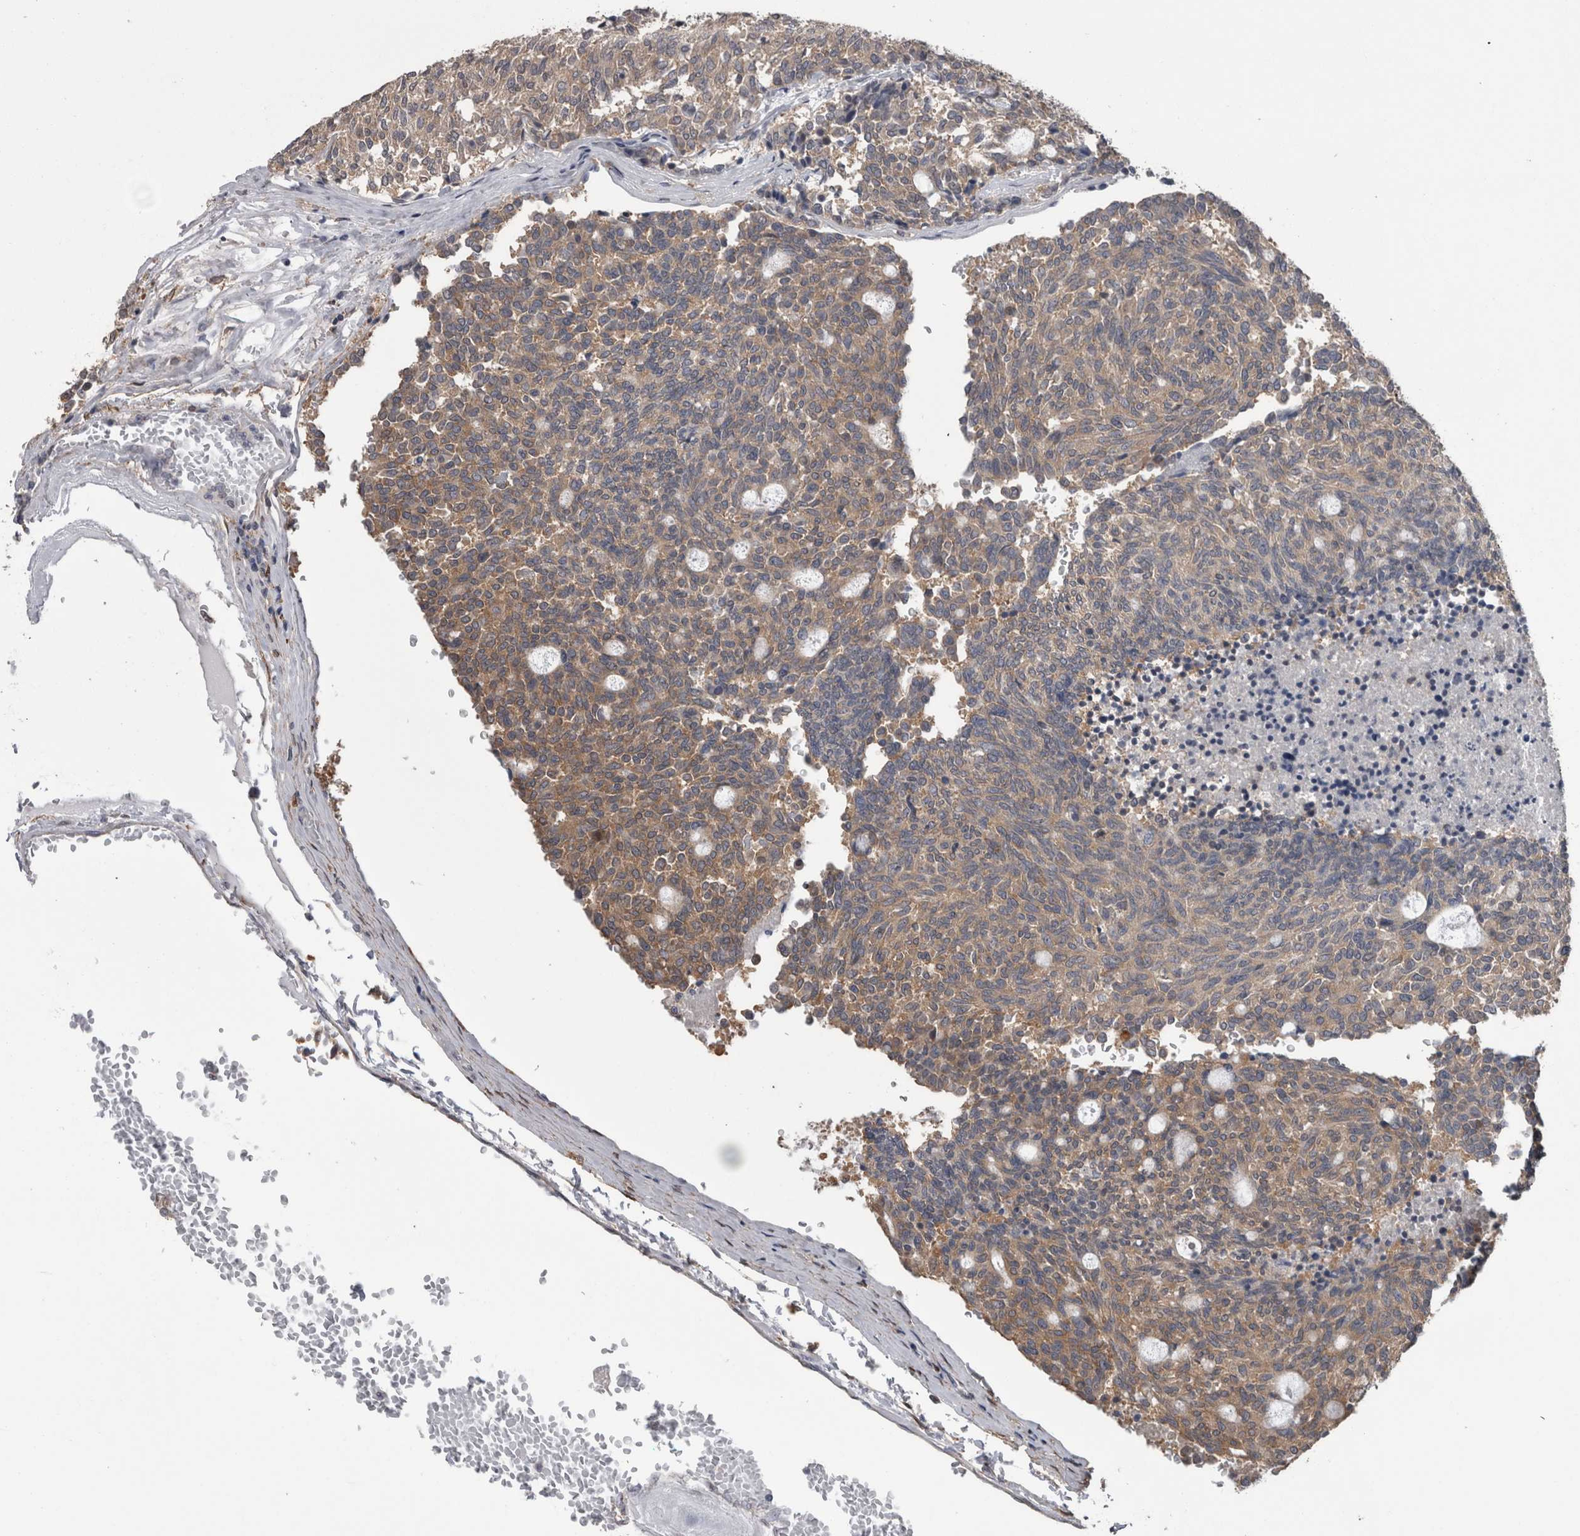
{"staining": {"intensity": "weak", "quantity": ">75%", "location": "cytoplasmic/membranous"}, "tissue": "carcinoid", "cell_type": "Tumor cells", "image_type": "cancer", "snomed": [{"axis": "morphology", "description": "Carcinoid, malignant, NOS"}, {"axis": "topography", "description": "Pancreas"}], "caption": "Carcinoid stained with a brown dye demonstrates weak cytoplasmic/membranous positive positivity in approximately >75% of tumor cells.", "gene": "DDX6", "patient": {"sex": "female", "age": 54}}